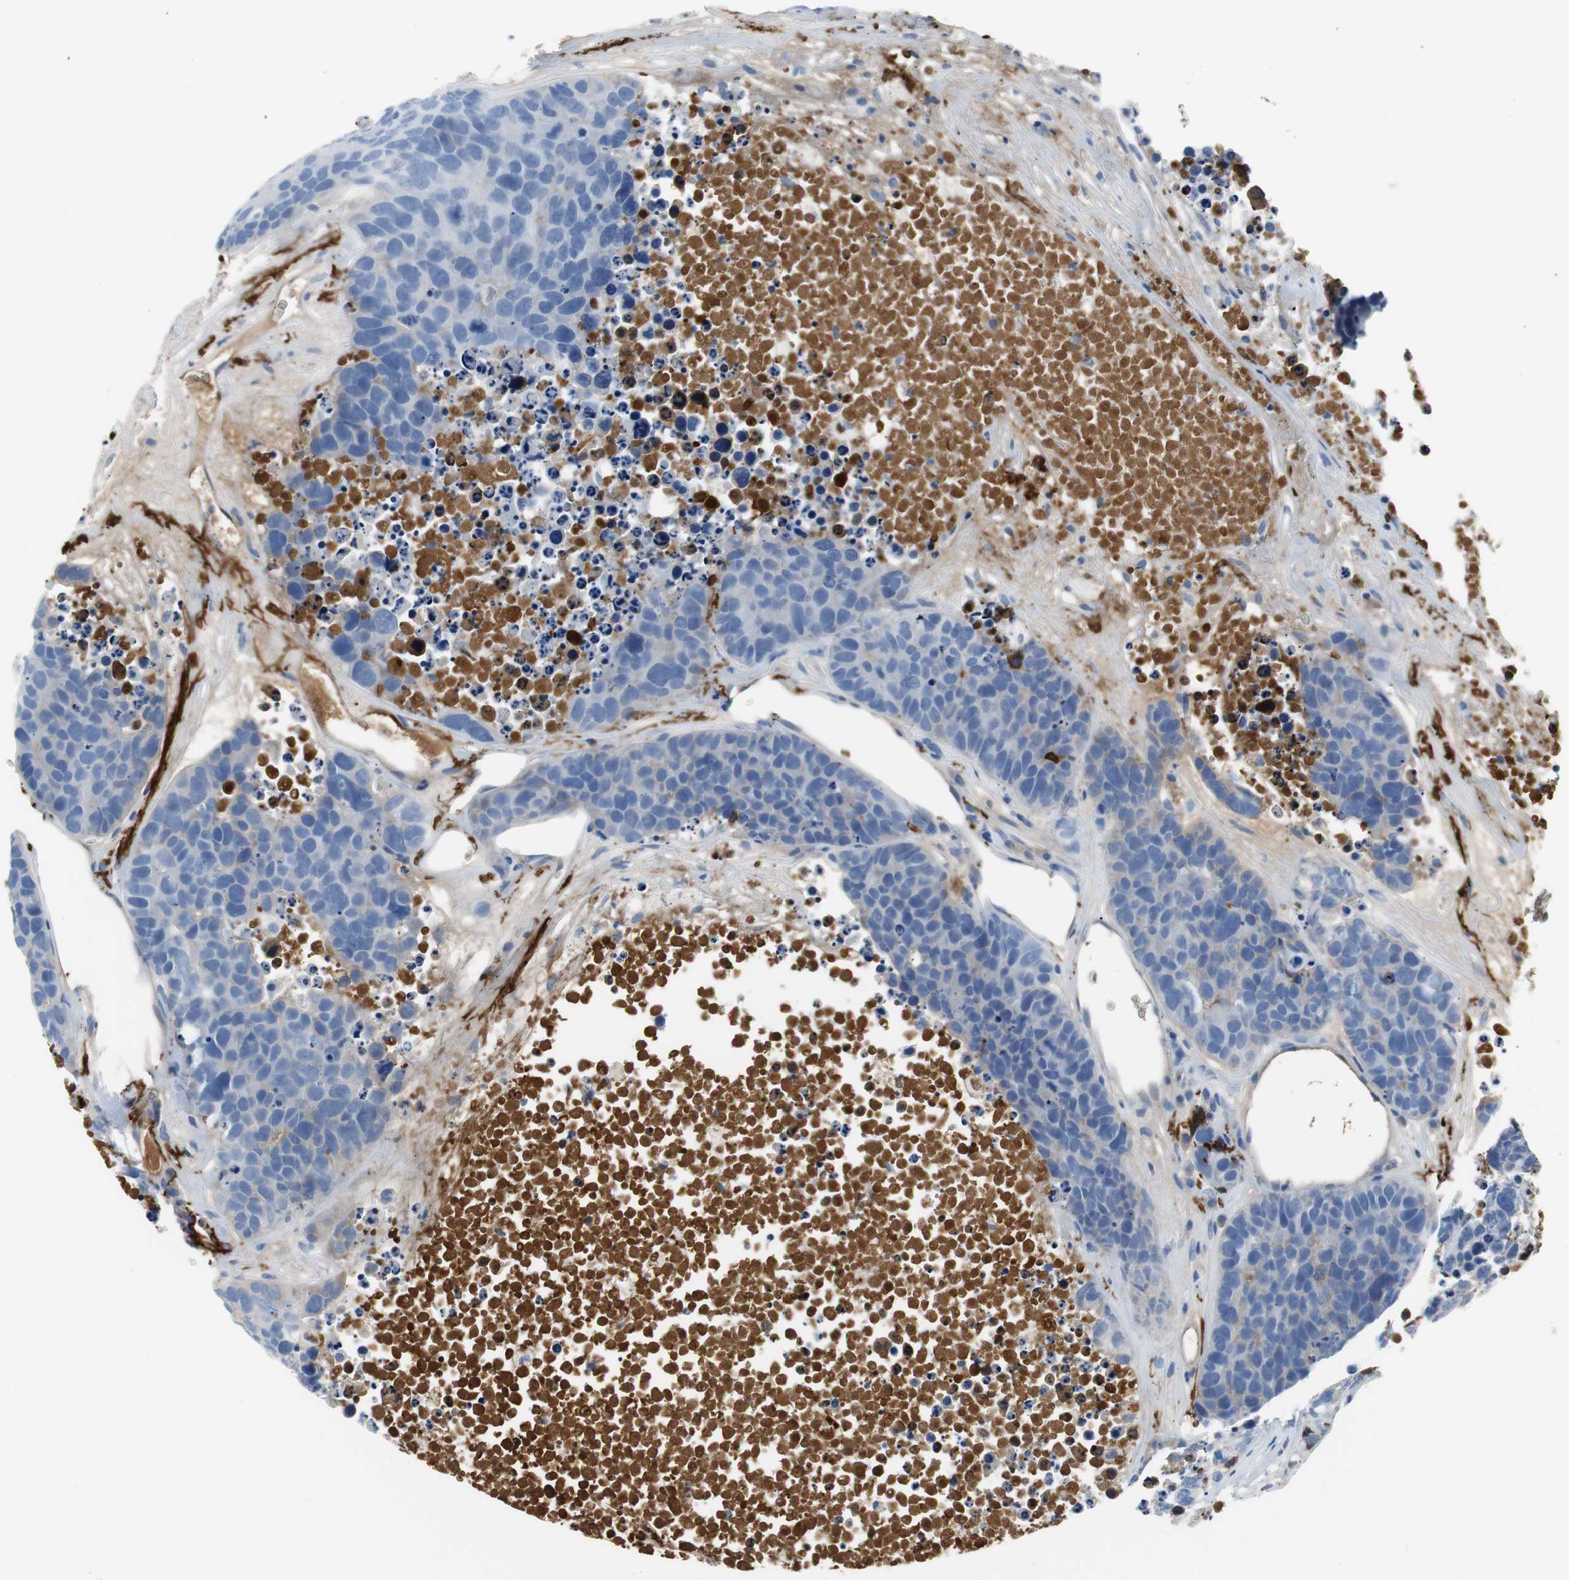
{"staining": {"intensity": "negative", "quantity": "none", "location": "none"}, "tissue": "carcinoid", "cell_type": "Tumor cells", "image_type": "cancer", "snomed": [{"axis": "morphology", "description": "Carcinoid, malignant, NOS"}, {"axis": "topography", "description": "Lung"}], "caption": "DAB immunohistochemical staining of carcinoid displays no significant expression in tumor cells. The staining was performed using DAB to visualize the protein expression in brown, while the nuclei were stained in blue with hematoxylin (Magnification: 20x).", "gene": "APCS", "patient": {"sex": "male", "age": 60}}